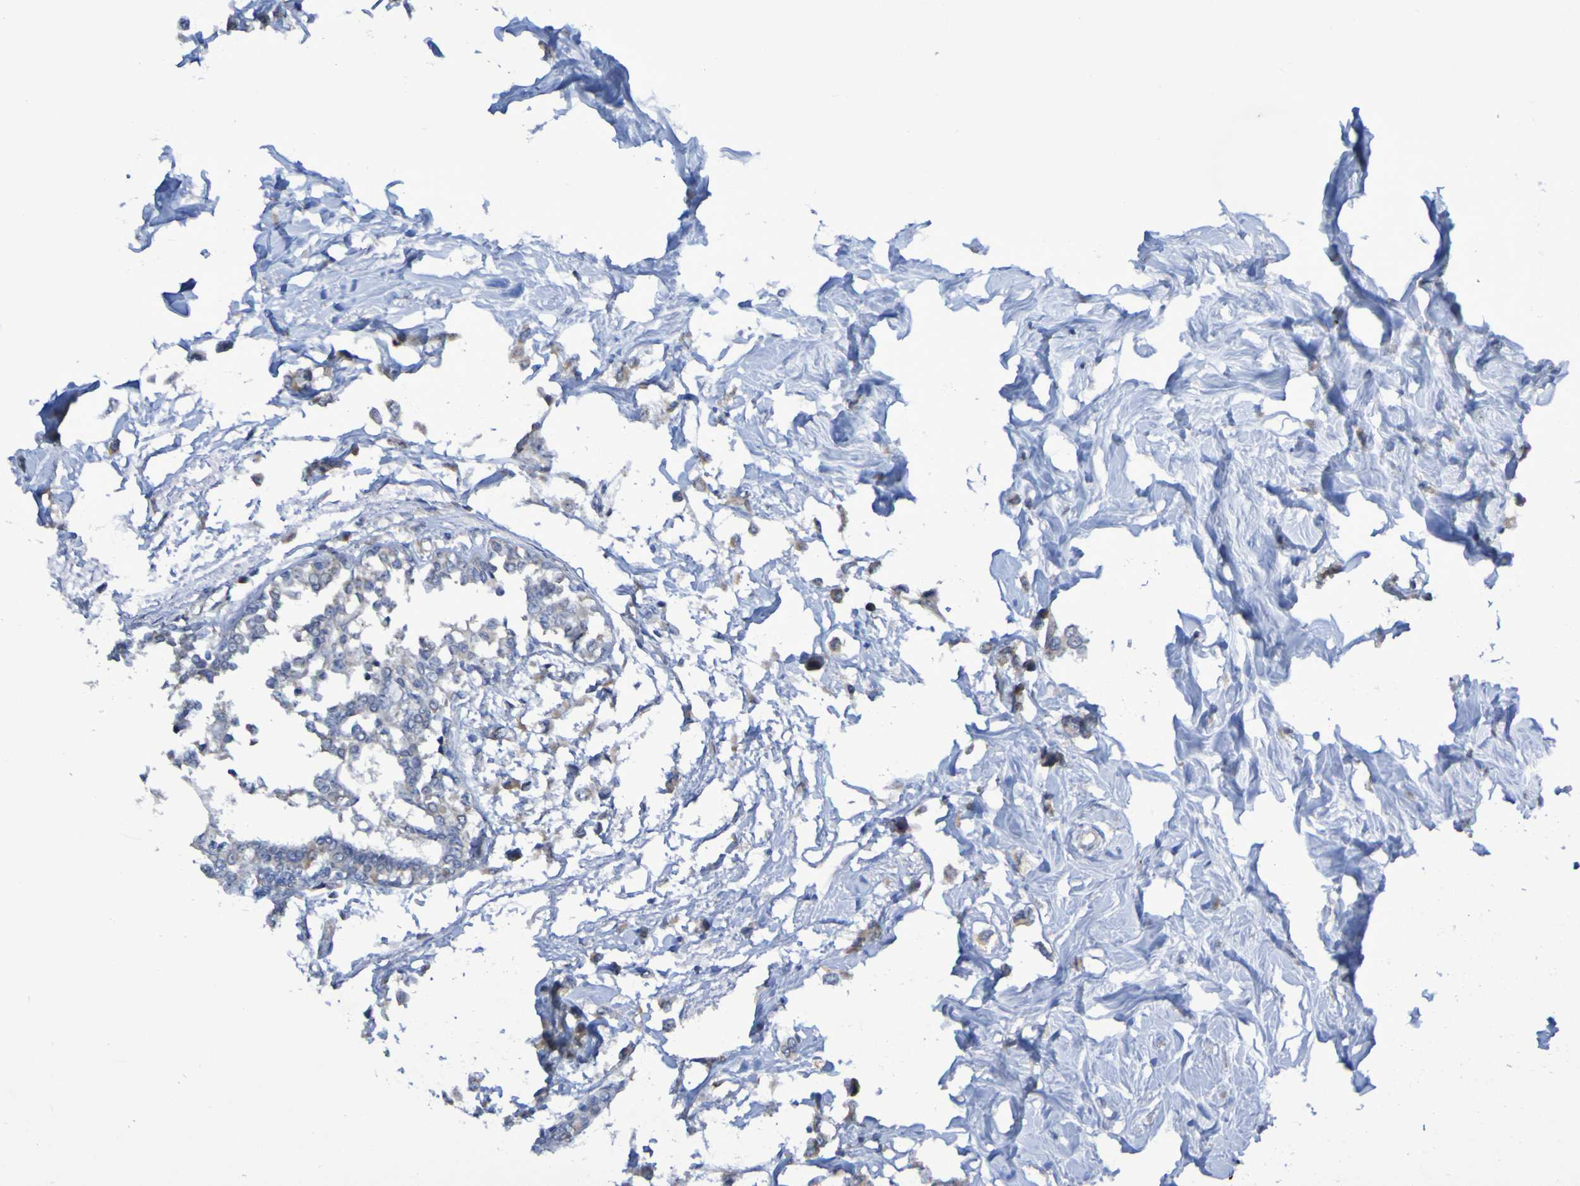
{"staining": {"intensity": "weak", "quantity": "<25%", "location": "cytoplasmic/membranous"}, "tissue": "breast cancer", "cell_type": "Tumor cells", "image_type": "cancer", "snomed": [{"axis": "morphology", "description": "Lobular carcinoma"}, {"axis": "topography", "description": "Breast"}], "caption": "DAB immunohistochemical staining of breast cancer displays no significant positivity in tumor cells. (Brightfield microscopy of DAB (3,3'-diaminobenzidine) immunohistochemistry at high magnification).", "gene": "LMBRD2", "patient": {"sex": "female", "age": 51}}